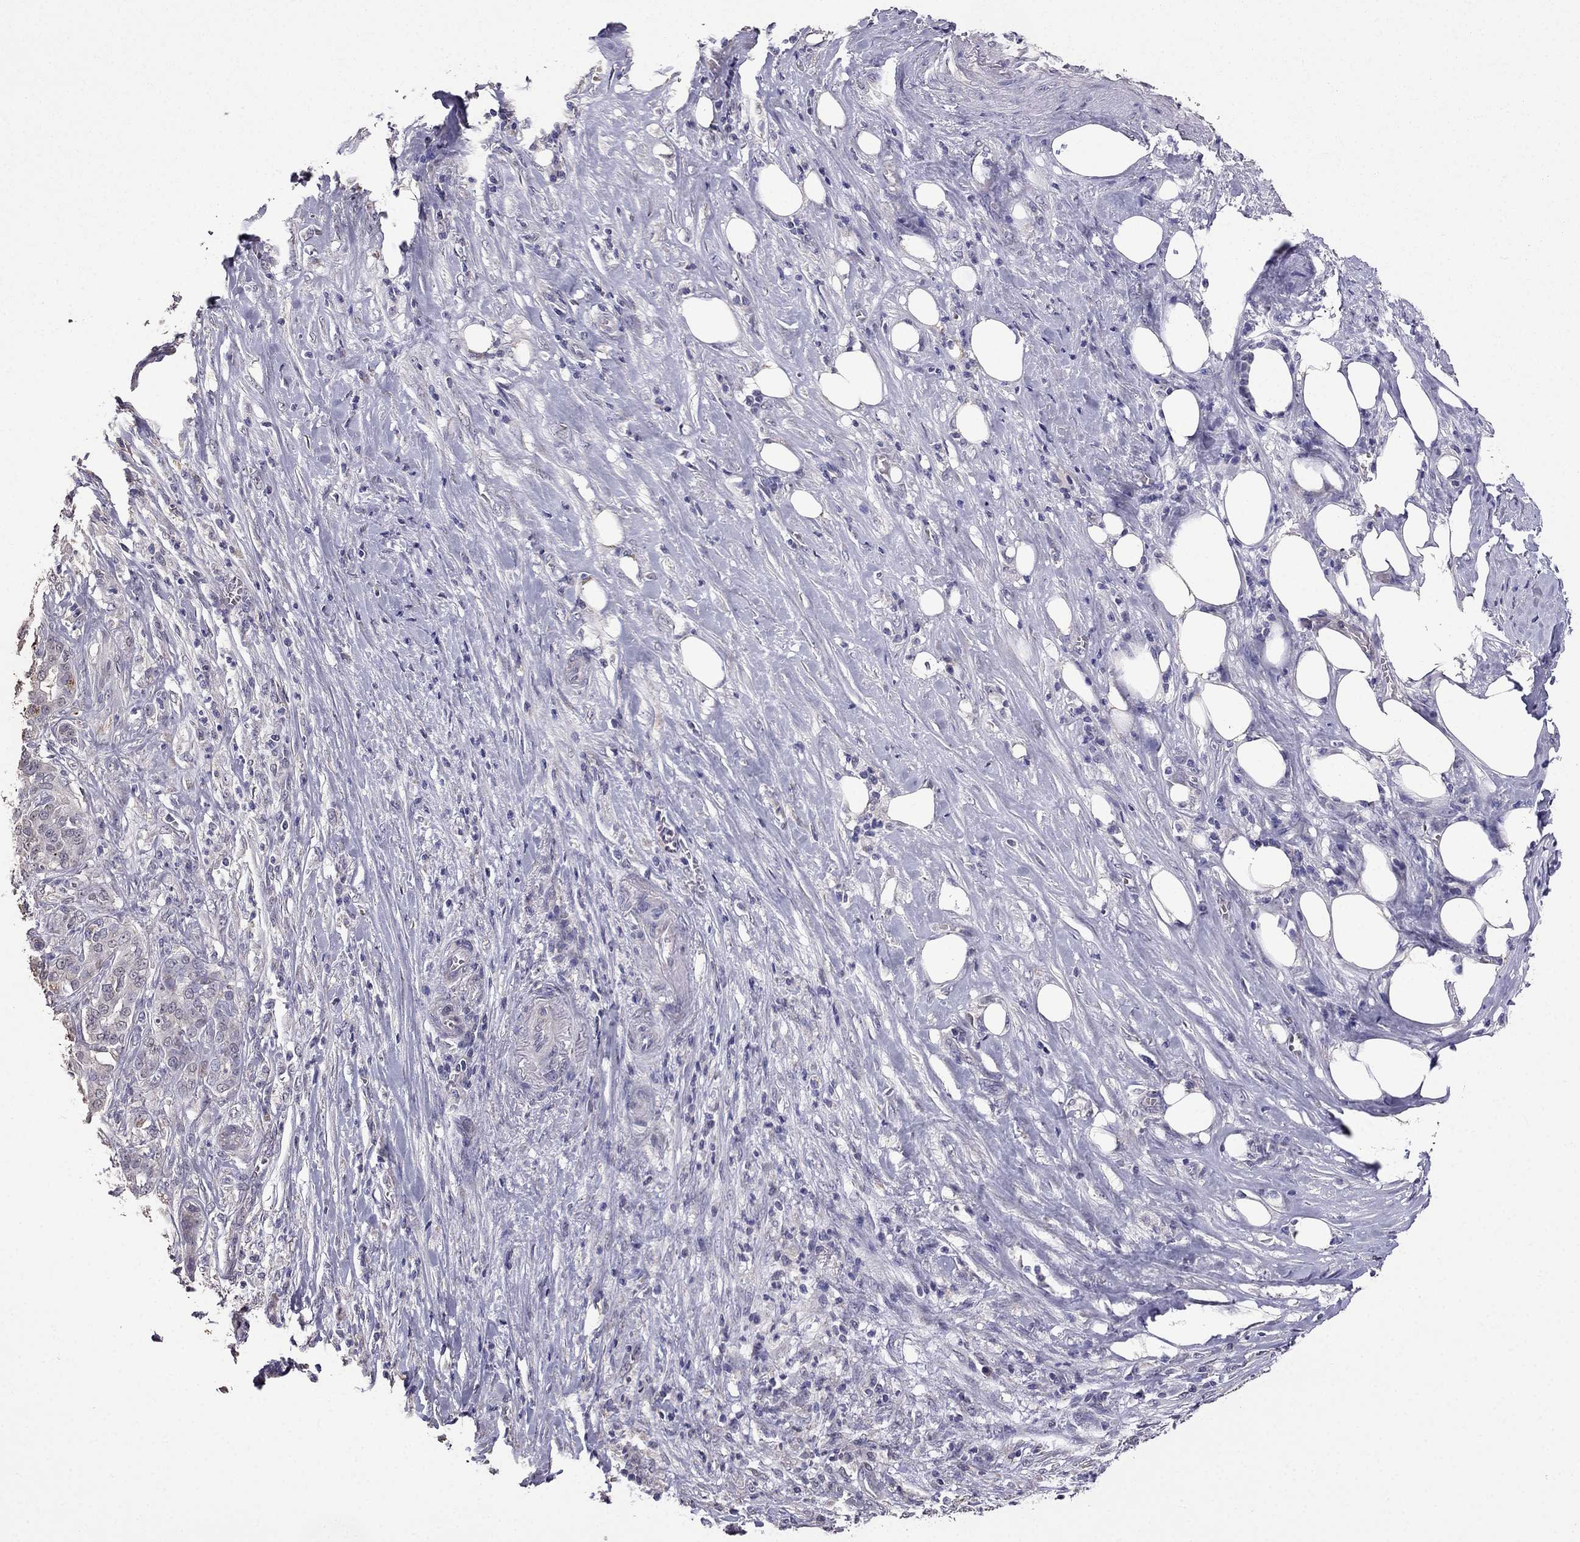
{"staining": {"intensity": "negative", "quantity": "none", "location": "none"}, "tissue": "pancreatic cancer", "cell_type": "Tumor cells", "image_type": "cancer", "snomed": [{"axis": "morphology", "description": "Adenocarcinoma, NOS"}, {"axis": "topography", "description": "Pancreas"}], "caption": "The photomicrograph shows no staining of tumor cells in pancreatic cancer.", "gene": "AK5", "patient": {"sex": "male", "age": 57}}